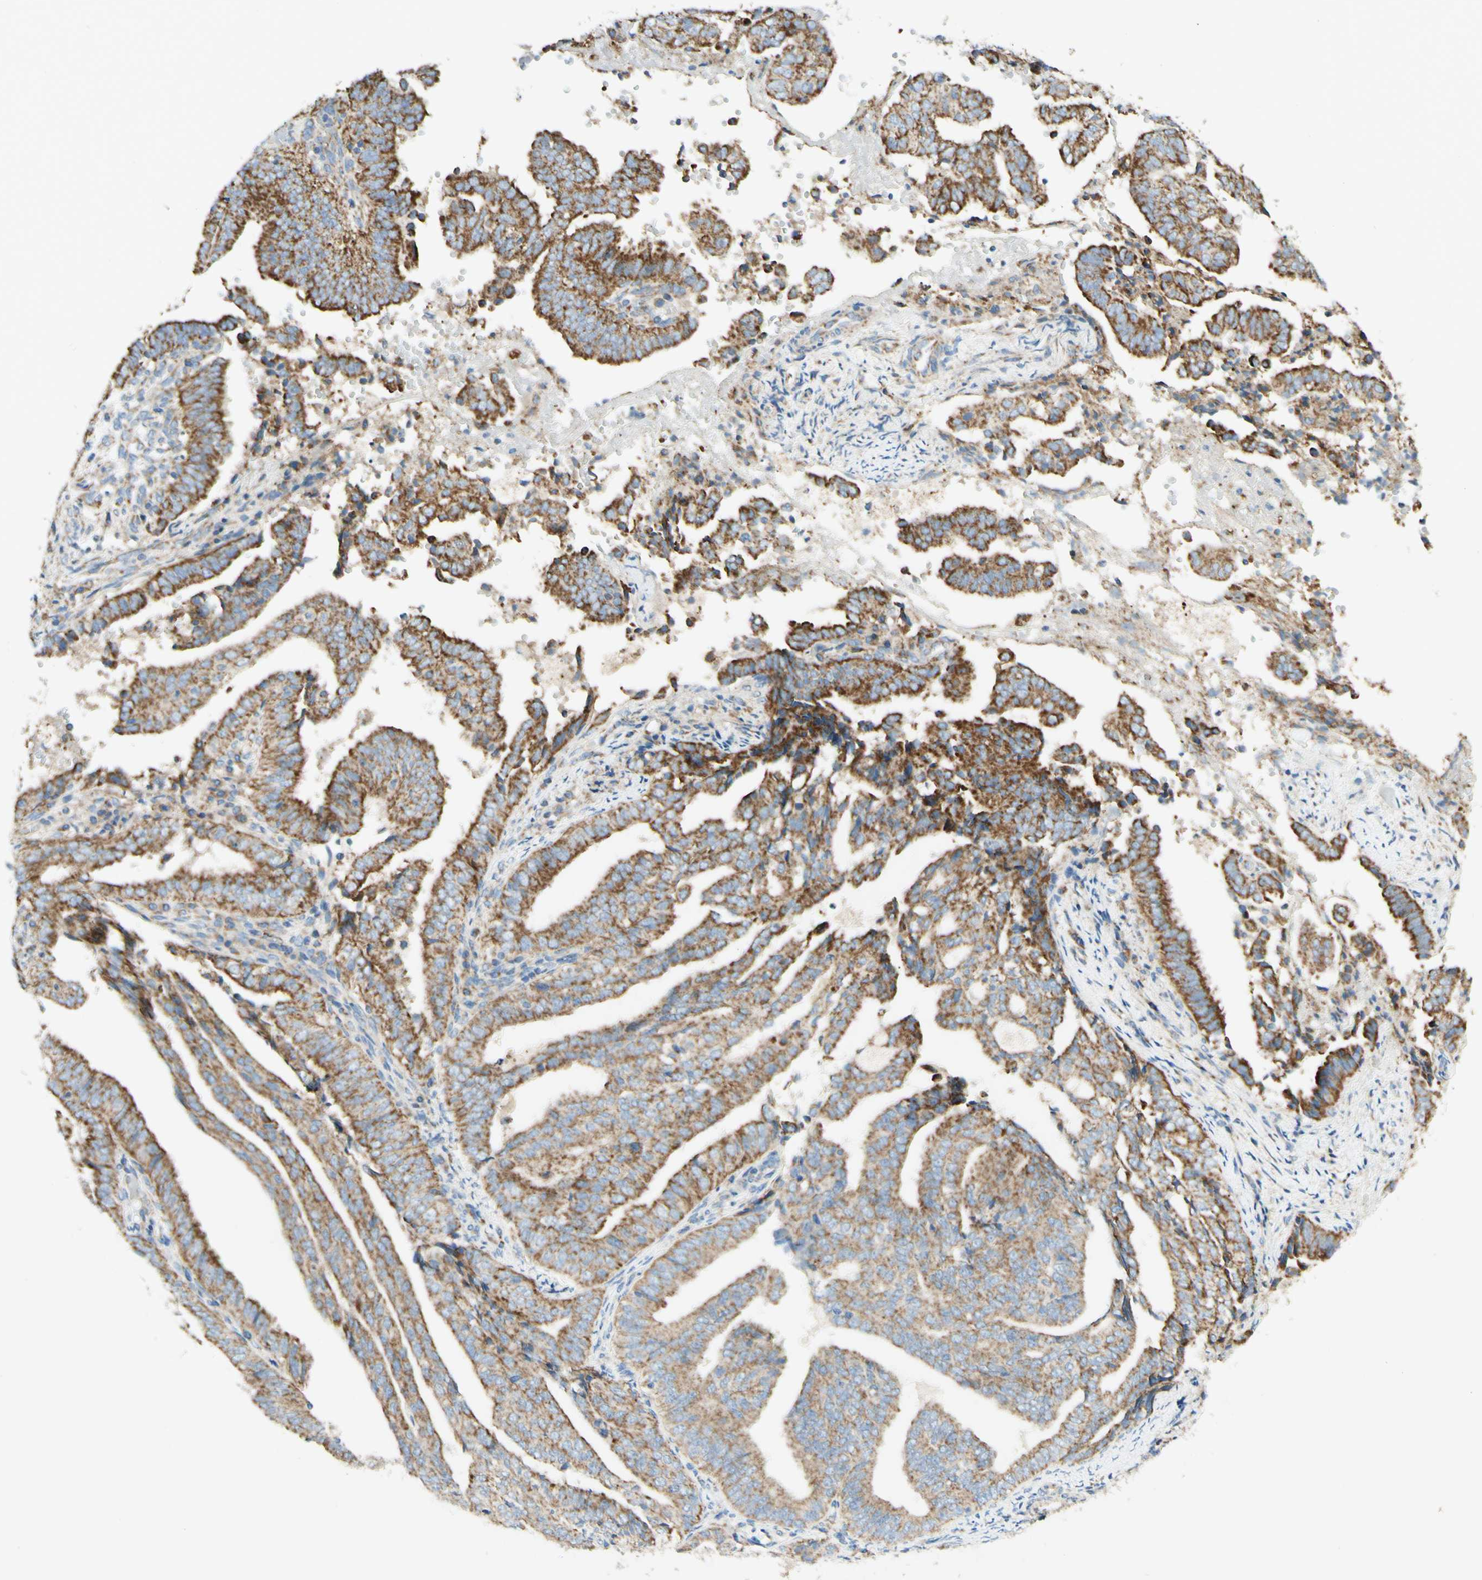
{"staining": {"intensity": "moderate", "quantity": ">75%", "location": "cytoplasmic/membranous"}, "tissue": "endometrial cancer", "cell_type": "Tumor cells", "image_type": "cancer", "snomed": [{"axis": "morphology", "description": "Adenocarcinoma, NOS"}, {"axis": "topography", "description": "Endometrium"}], "caption": "The image displays staining of adenocarcinoma (endometrial), revealing moderate cytoplasmic/membranous protein expression (brown color) within tumor cells. (Brightfield microscopy of DAB IHC at high magnification).", "gene": "ARMC10", "patient": {"sex": "female", "age": 58}}